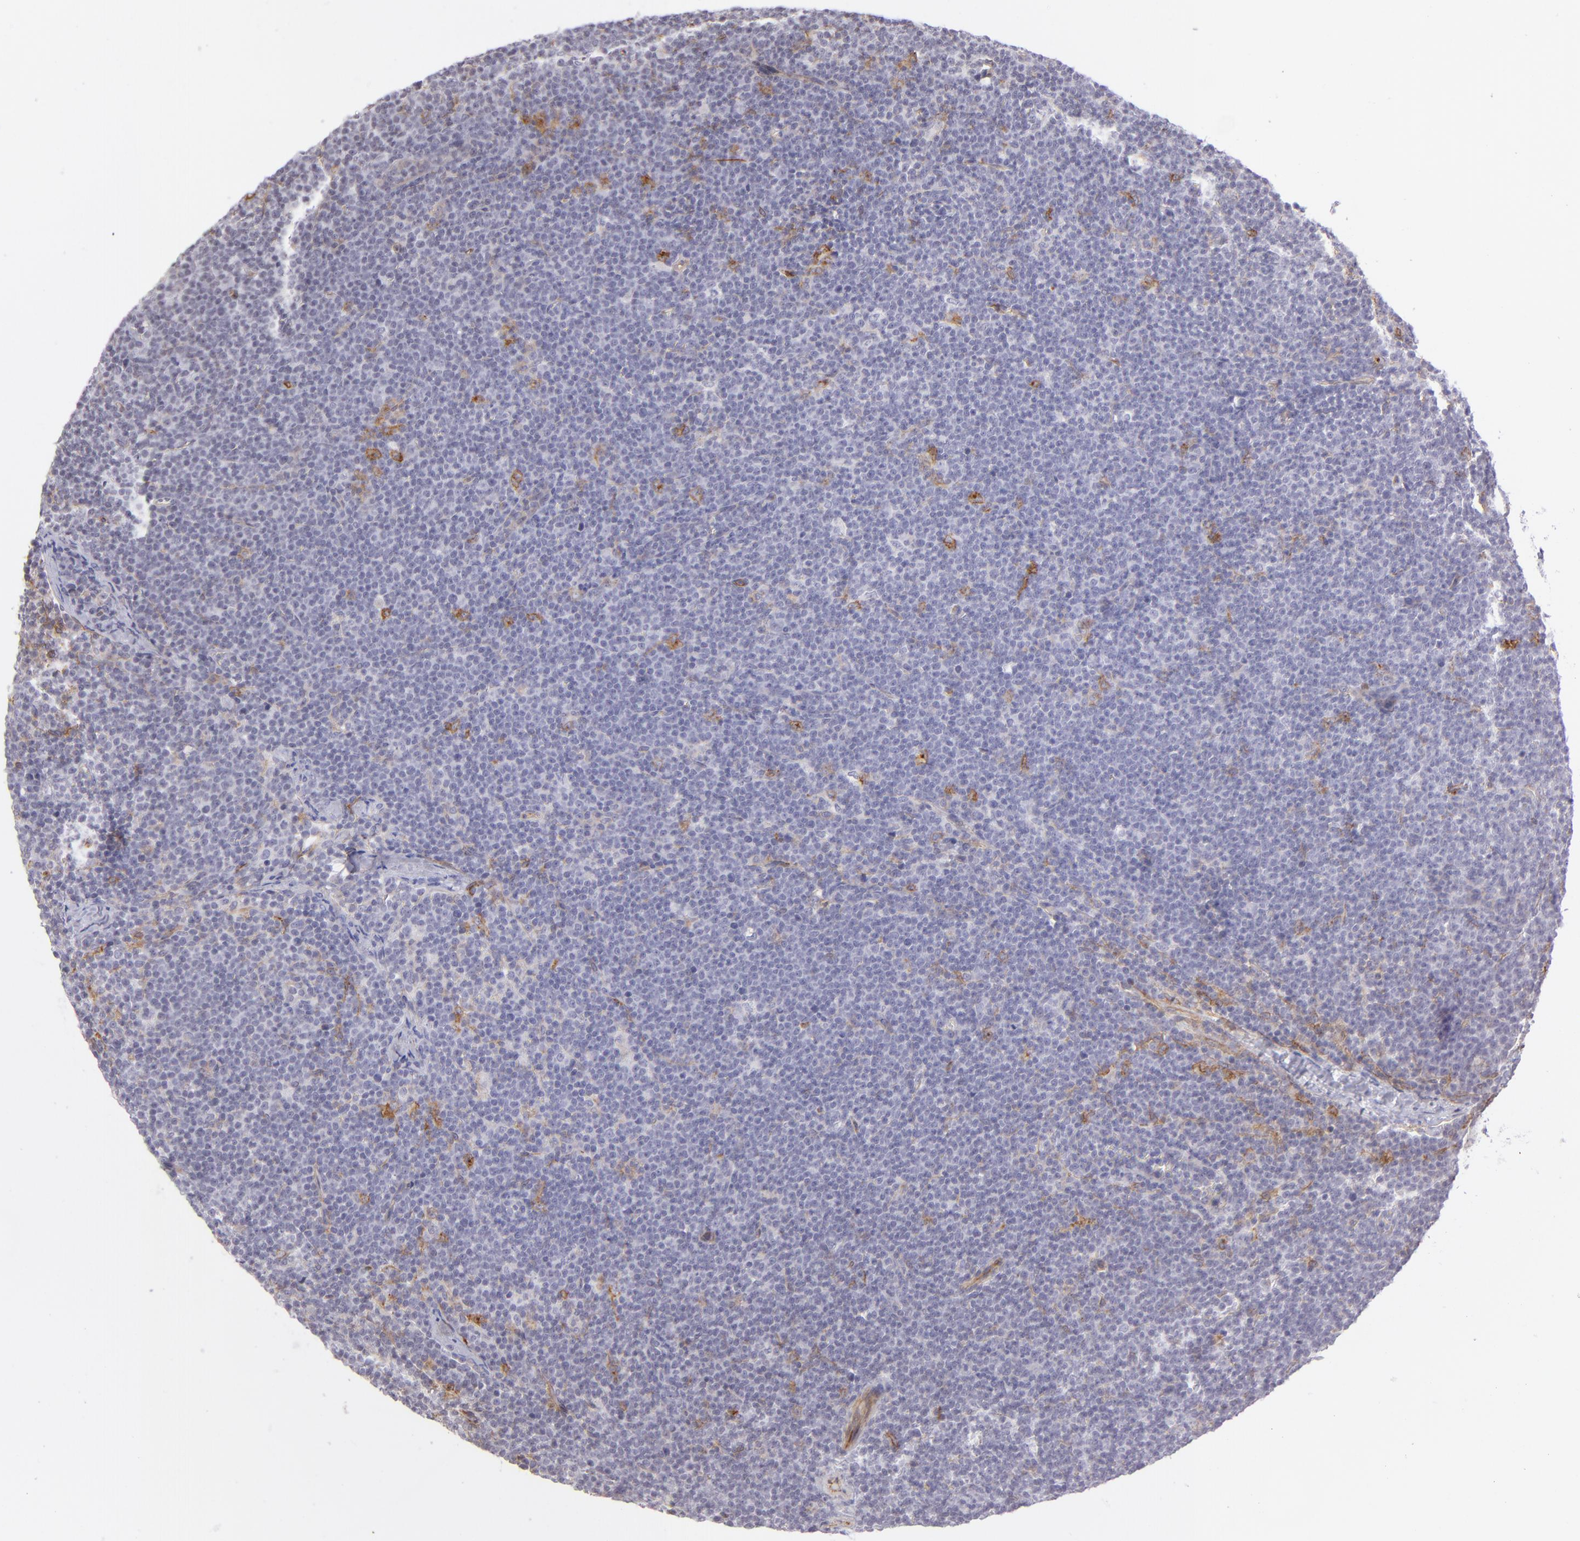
{"staining": {"intensity": "negative", "quantity": "none", "location": "none"}, "tissue": "lymphoma", "cell_type": "Tumor cells", "image_type": "cancer", "snomed": [{"axis": "morphology", "description": "Malignant lymphoma, non-Hodgkin's type, High grade"}, {"axis": "topography", "description": "Lymph node"}], "caption": "Immunohistochemical staining of human lymphoma exhibits no significant positivity in tumor cells.", "gene": "THBD", "patient": {"sex": "female", "age": 58}}